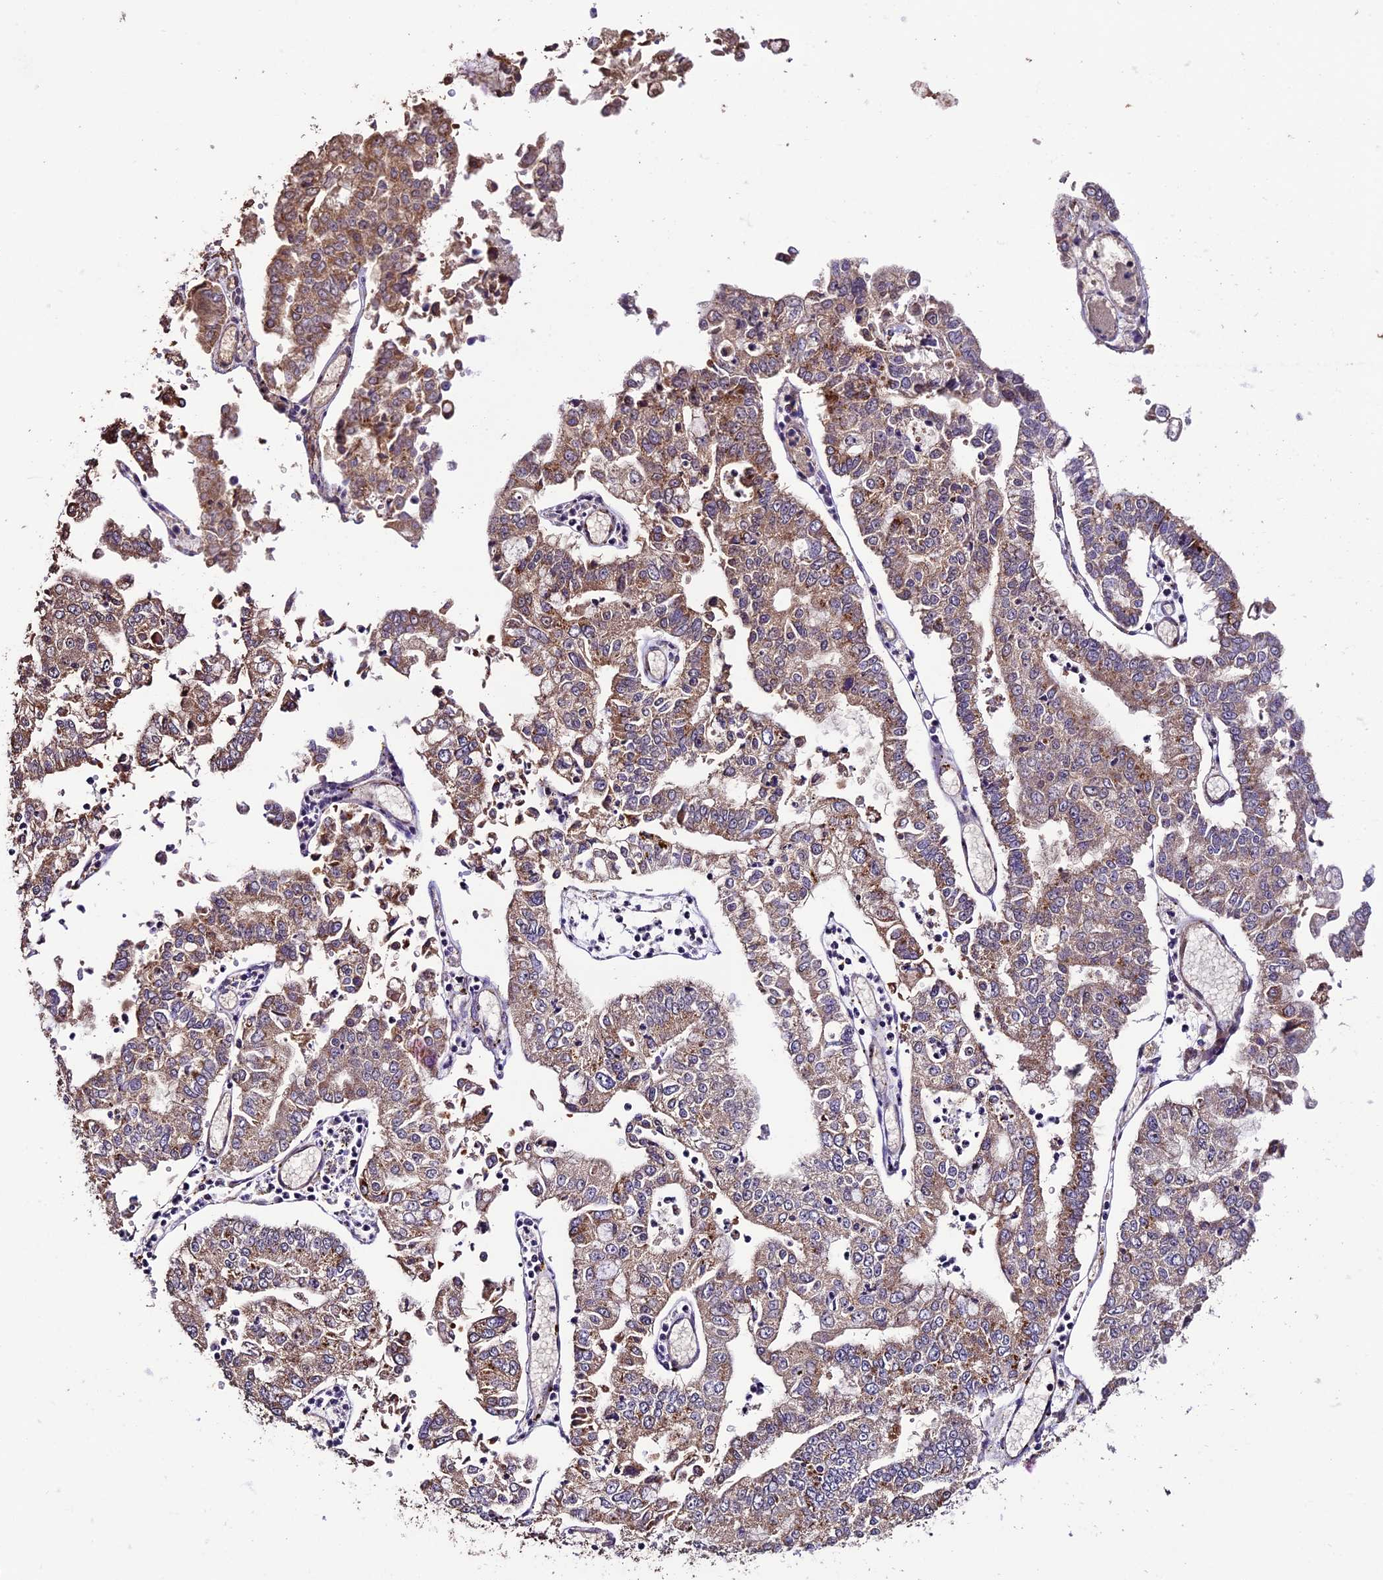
{"staining": {"intensity": "moderate", "quantity": "25%-75%", "location": "cytoplasmic/membranous"}, "tissue": "stomach cancer", "cell_type": "Tumor cells", "image_type": "cancer", "snomed": [{"axis": "morphology", "description": "Adenocarcinoma, NOS"}, {"axis": "topography", "description": "Stomach"}], "caption": "Tumor cells demonstrate moderate cytoplasmic/membranous positivity in approximately 25%-75% of cells in adenocarcinoma (stomach).", "gene": "CABIN1", "patient": {"sex": "male", "age": 76}}